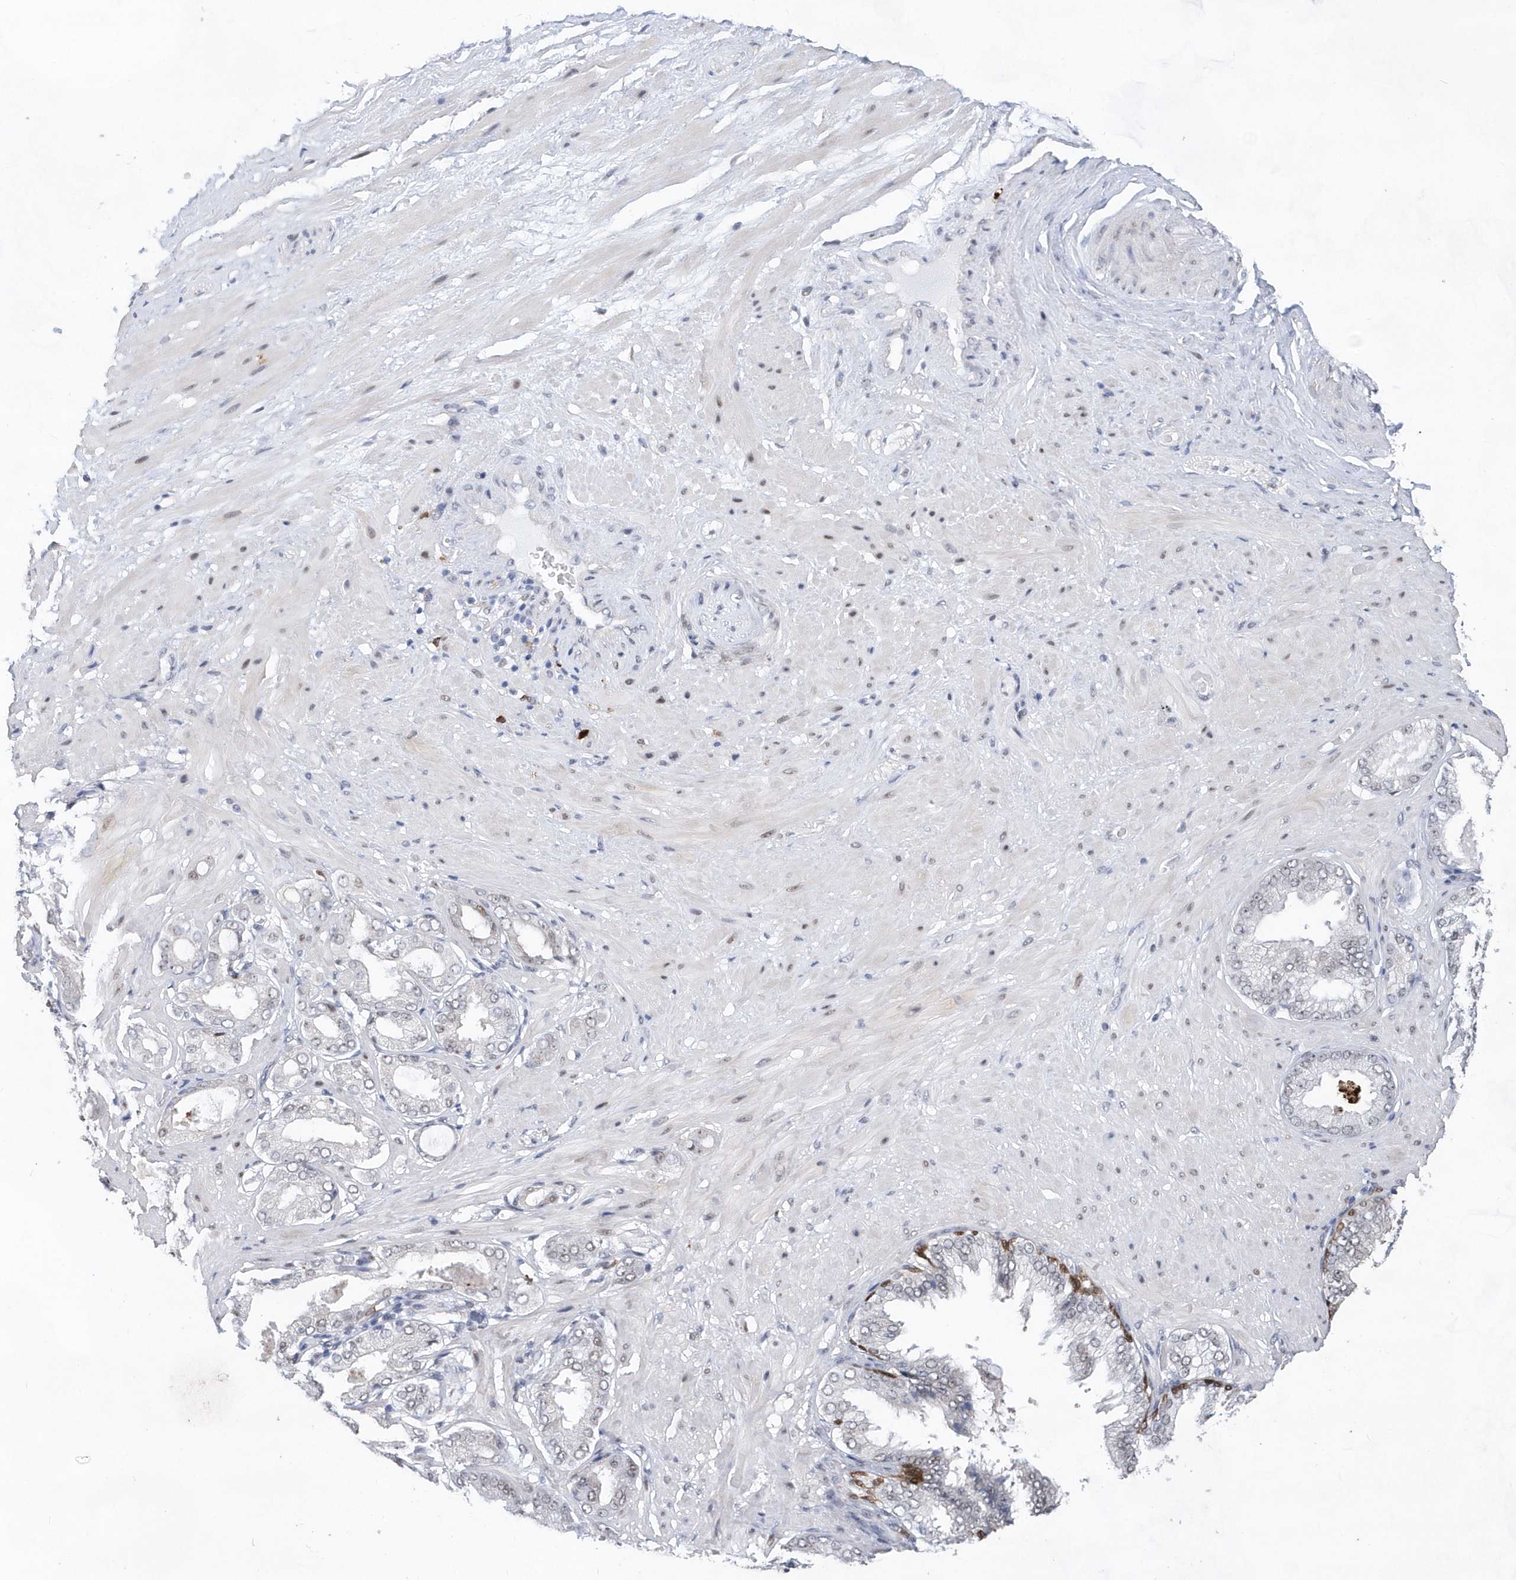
{"staining": {"intensity": "negative", "quantity": "none", "location": "none"}, "tissue": "adipose tissue", "cell_type": "Adipocytes", "image_type": "normal", "snomed": [{"axis": "morphology", "description": "Normal tissue, NOS"}, {"axis": "morphology", "description": "Adenocarcinoma, Low grade"}, {"axis": "topography", "description": "Prostate"}, {"axis": "topography", "description": "Peripheral nerve tissue"}], "caption": "Immunohistochemical staining of normal adipose tissue shows no significant positivity in adipocytes. (Stains: DAB (3,3'-diaminobenzidine) IHC with hematoxylin counter stain, Microscopy: brightfield microscopy at high magnification).", "gene": "RPP30", "patient": {"sex": "male", "age": 63}}